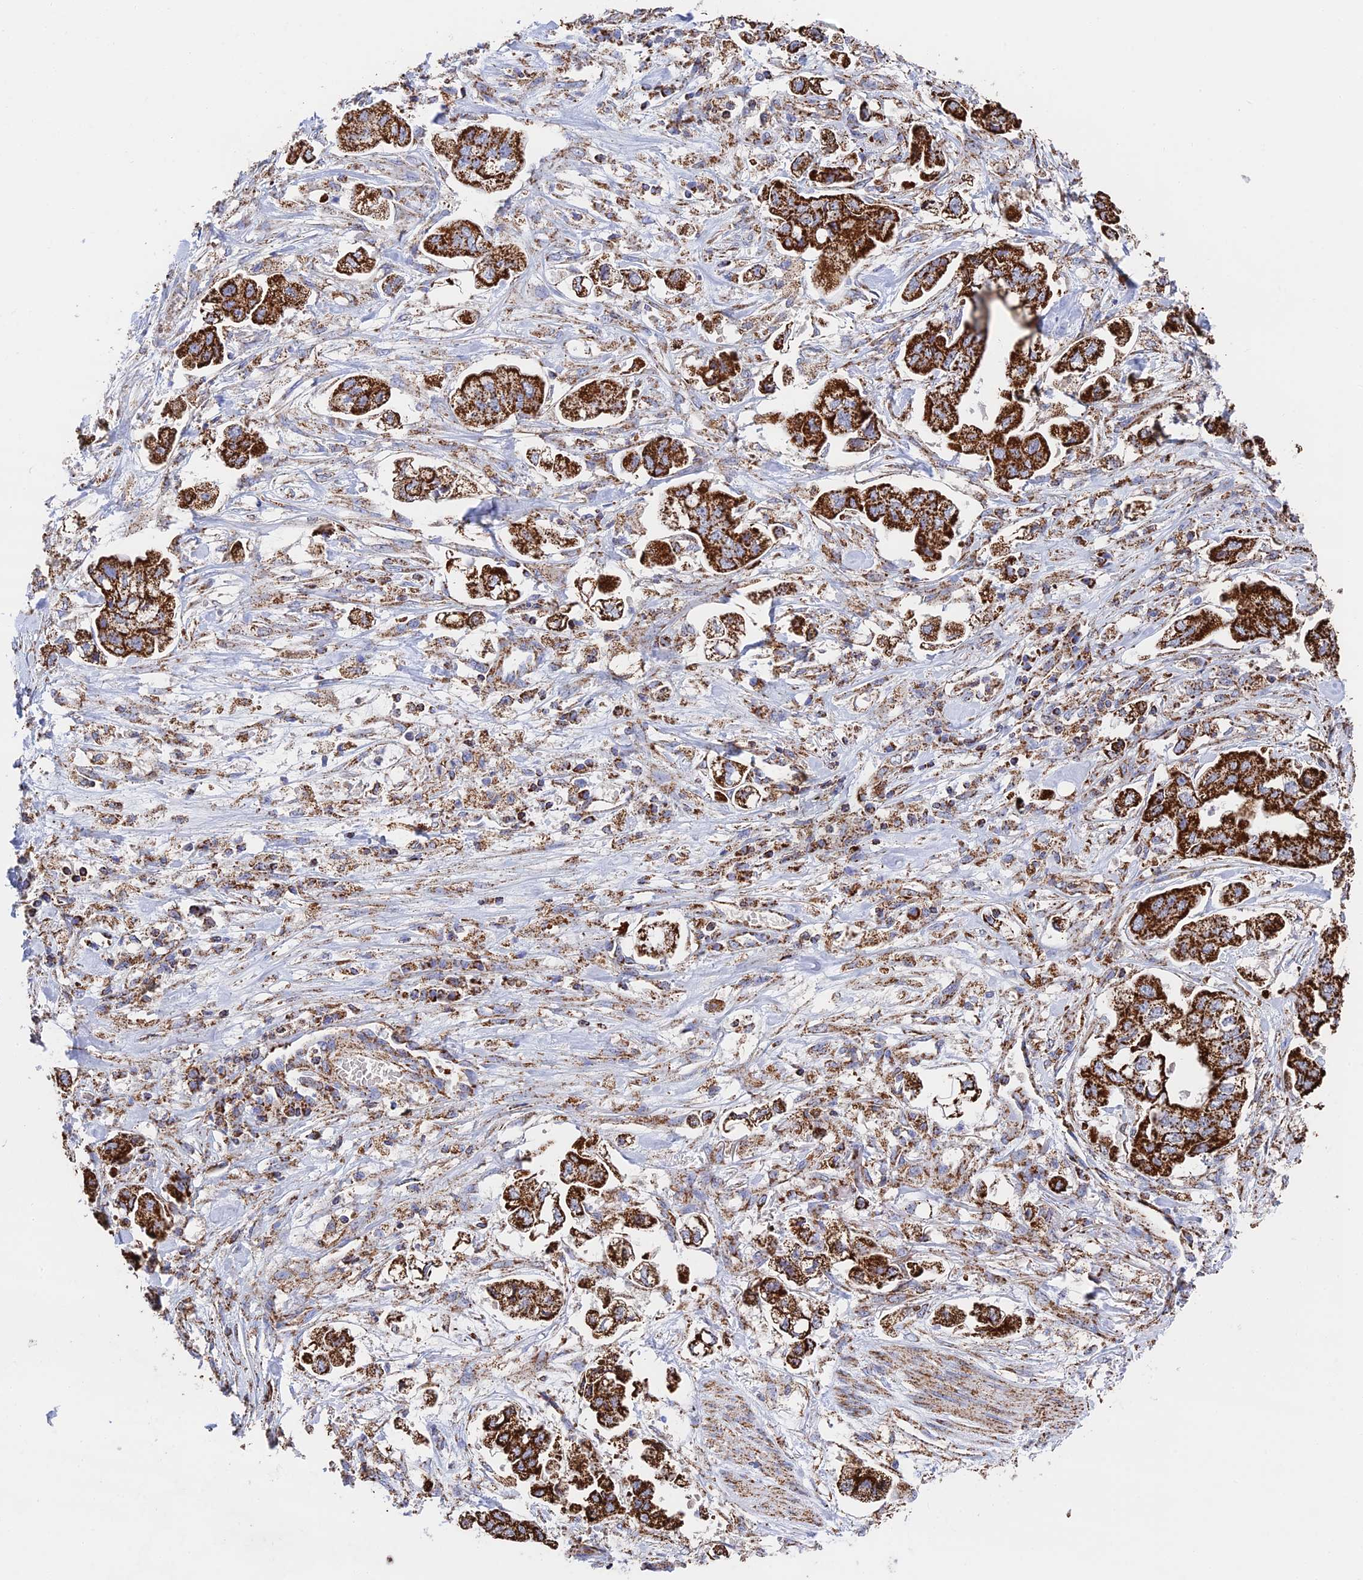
{"staining": {"intensity": "strong", "quantity": ">75%", "location": "cytoplasmic/membranous"}, "tissue": "stomach cancer", "cell_type": "Tumor cells", "image_type": "cancer", "snomed": [{"axis": "morphology", "description": "Adenocarcinoma, NOS"}, {"axis": "topography", "description": "Stomach"}], "caption": "Immunohistochemistry (IHC) image of neoplastic tissue: human stomach cancer stained using immunohistochemistry (IHC) shows high levels of strong protein expression localized specifically in the cytoplasmic/membranous of tumor cells, appearing as a cytoplasmic/membranous brown color.", "gene": "HAUS8", "patient": {"sex": "male", "age": 62}}